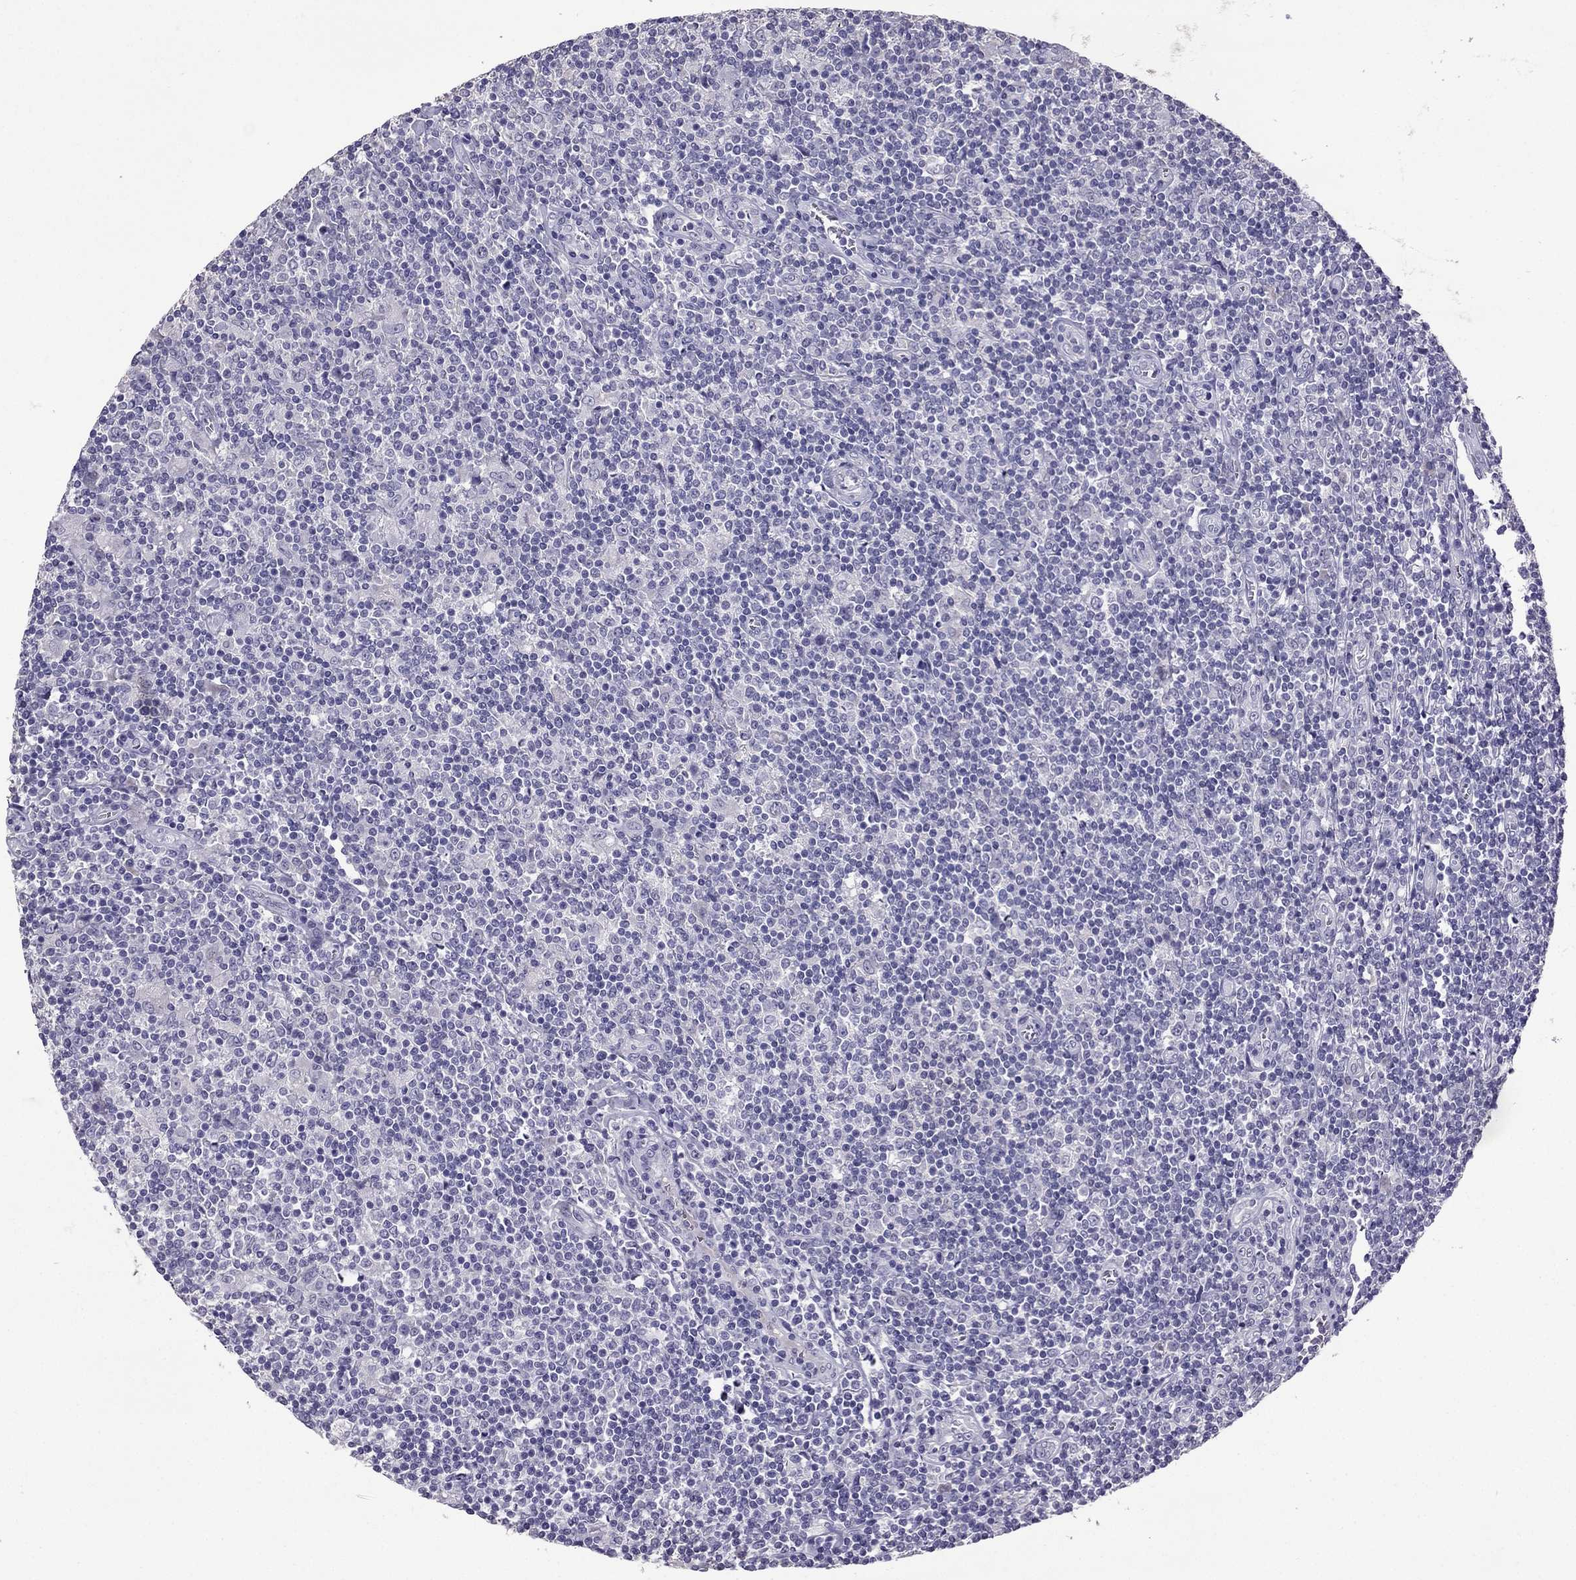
{"staining": {"intensity": "negative", "quantity": "none", "location": "none"}, "tissue": "lymphoma", "cell_type": "Tumor cells", "image_type": "cancer", "snomed": [{"axis": "morphology", "description": "Hodgkin's disease, NOS"}, {"axis": "topography", "description": "Lymph node"}], "caption": "The micrograph demonstrates no staining of tumor cells in lymphoma. Brightfield microscopy of immunohistochemistry (IHC) stained with DAB (3,3'-diaminobenzidine) (brown) and hematoxylin (blue), captured at high magnification.", "gene": "SCG5", "patient": {"sex": "male", "age": 40}}